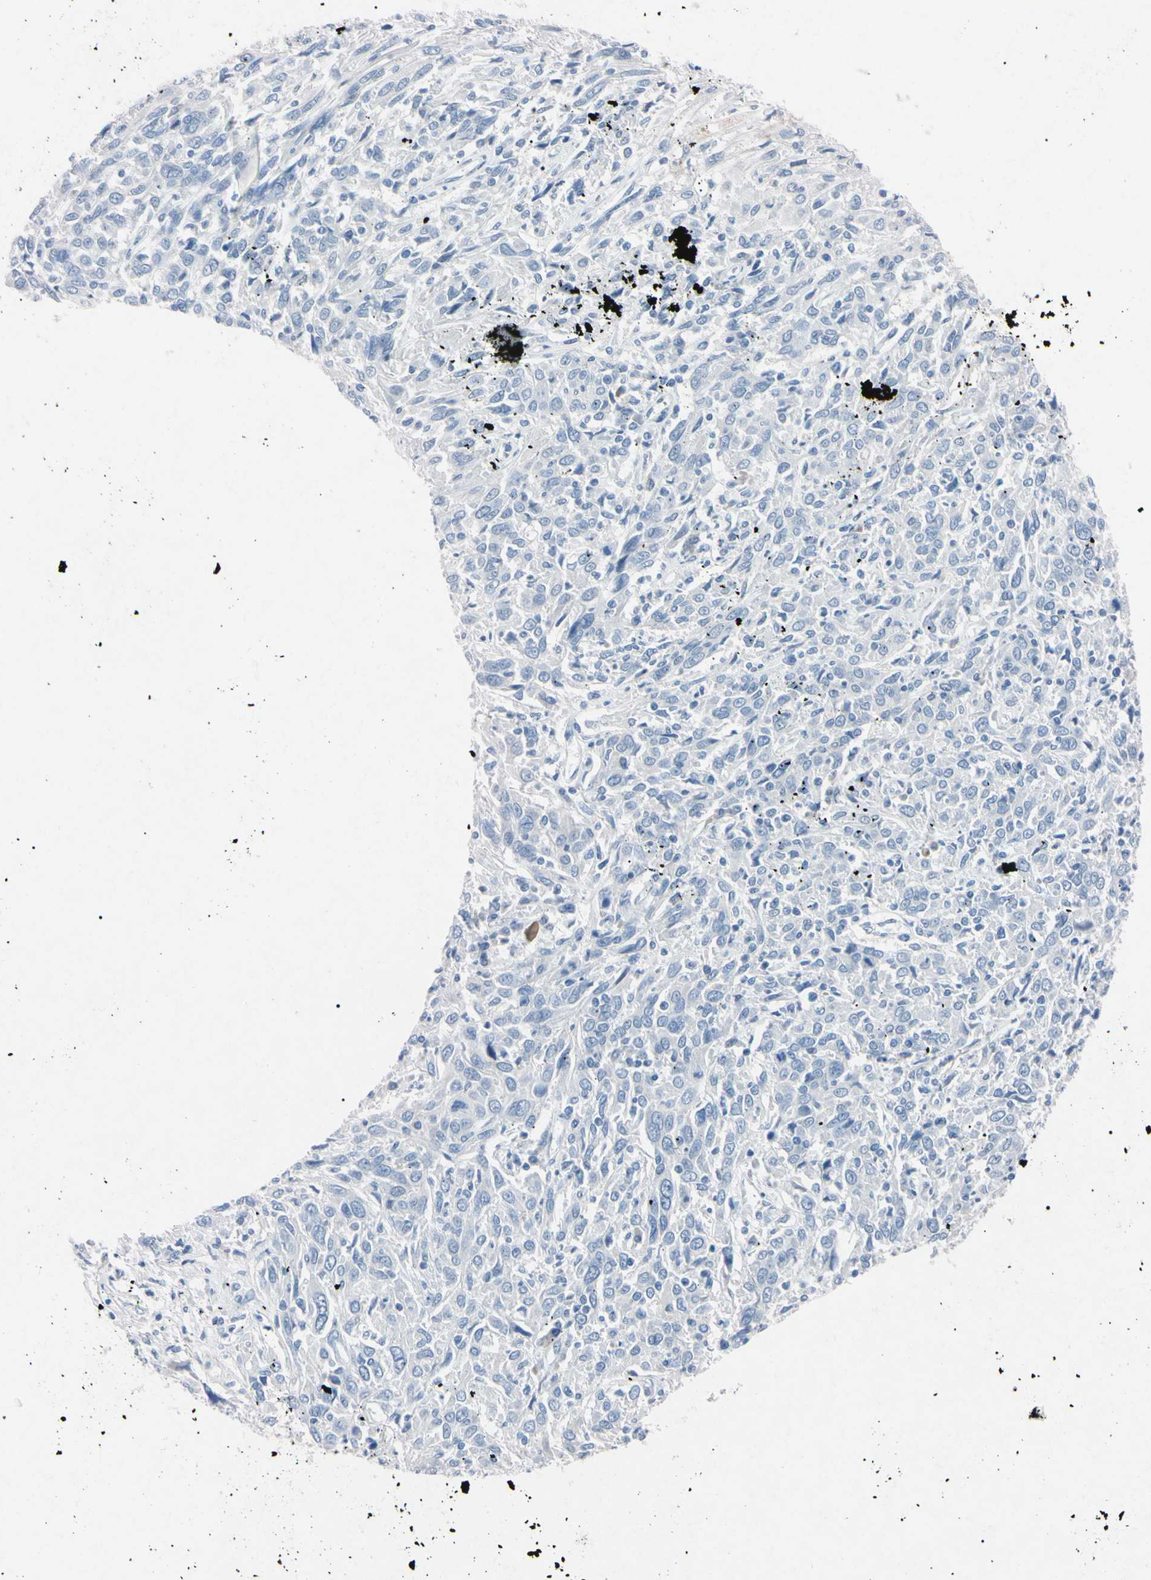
{"staining": {"intensity": "negative", "quantity": "none", "location": "none"}, "tissue": "cervical cancer", "cell_type": "Tumor cells", "image_type": "cancer", "snomed": [{"axis": "morphology", "description": "Squamous cell carcinoma, NOS"}, {"axis": "topography", "description": "Cervix"}], "caption": "DAB (3,3'-diaminobenzidine) immunohistochemical staining of human cervical cancer (squamous cell carcinoma) shows no significant expression in tumor cells. (Stains: DAB immunohistochemistry with hematoxylin counter stain, Microscopy: brightfield microscopy at high magnification).", "gene": "ELN", "patient": {"sex": "female", "age": 46}}